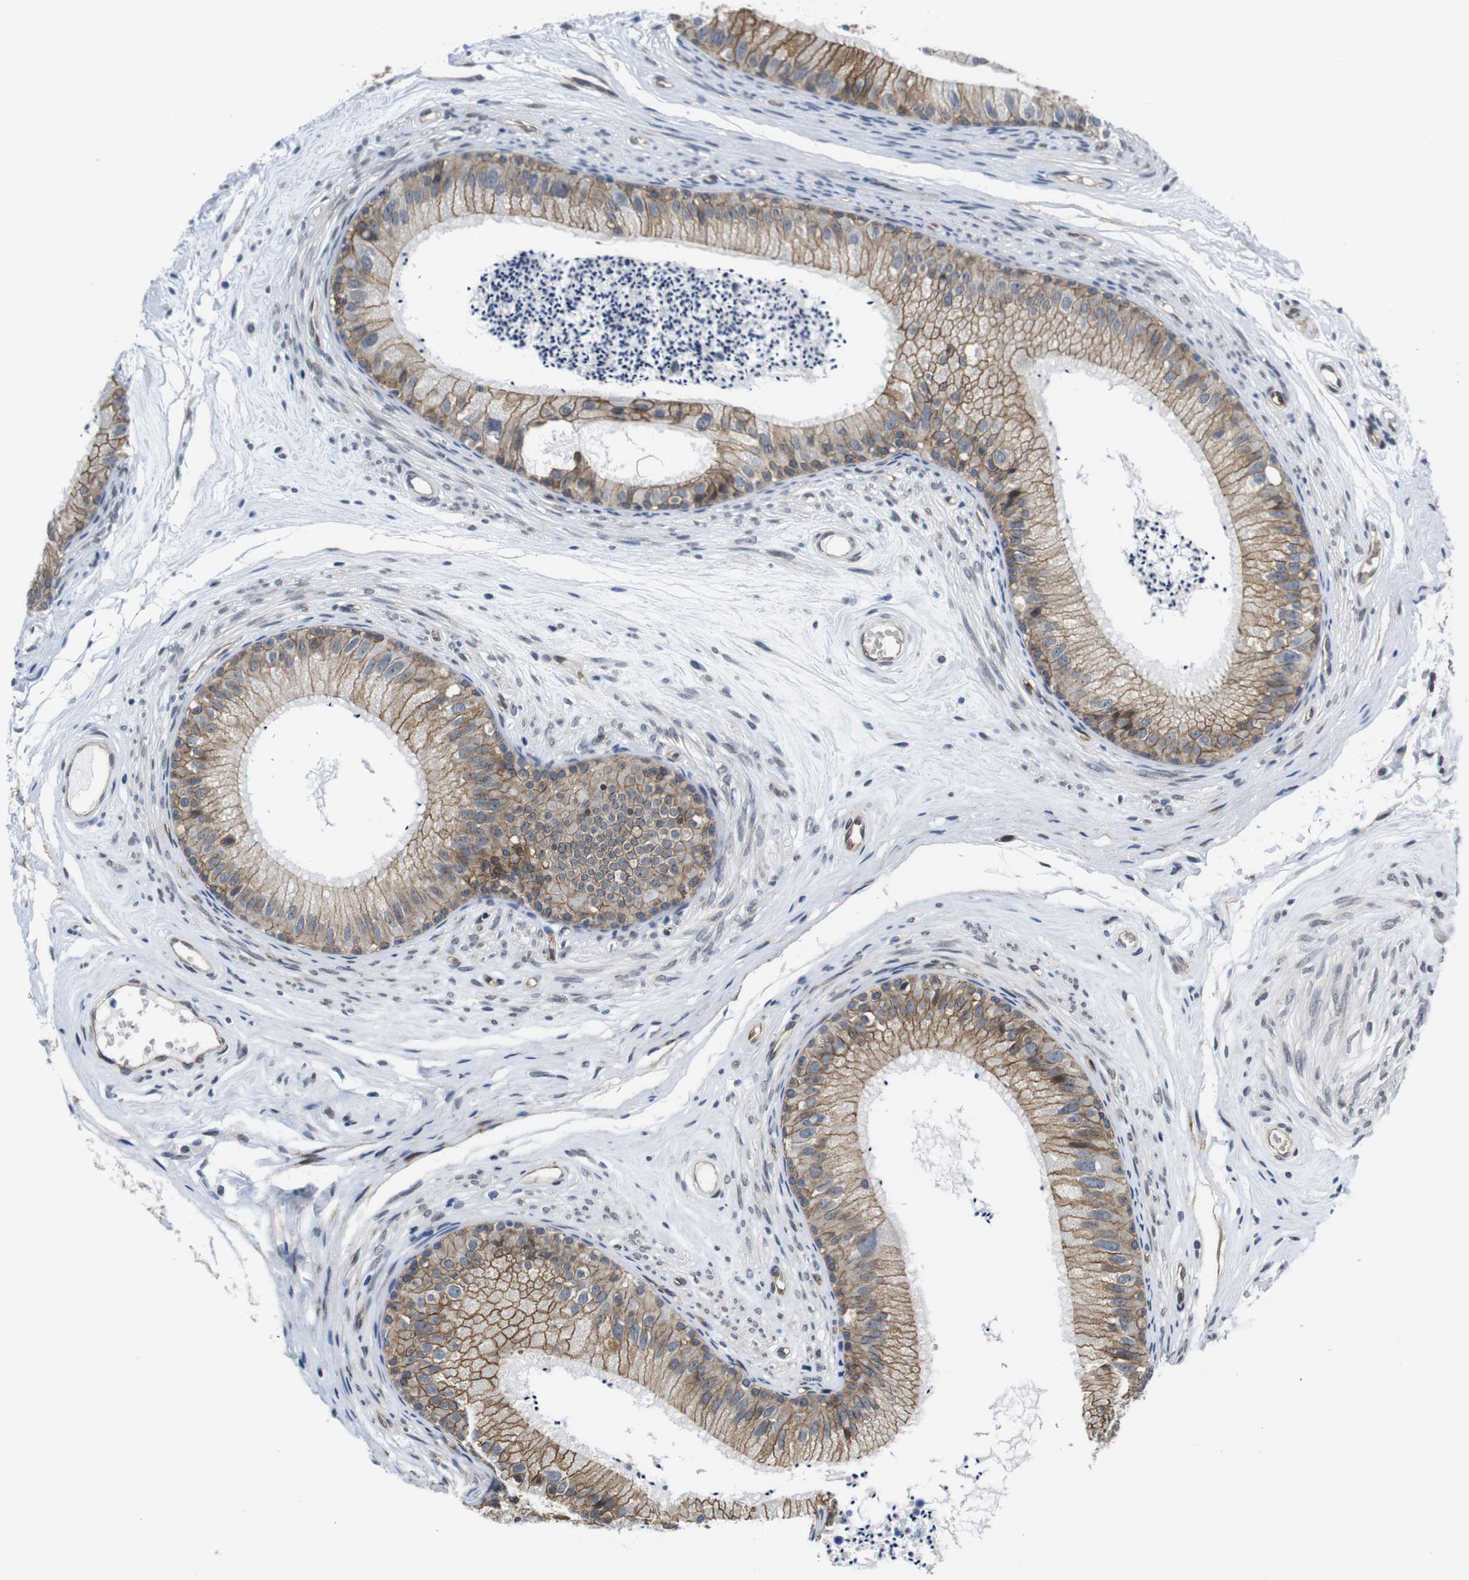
{"staining": {"intensity": "moderate", "quantity": ">75%", "location": "cytoplasmic/membranous"}, "tissue": "epididymis", "cell_type": "Glandular cells", "image_type": "normal", "snomed": [{"axis": "morphology", "description": "Normal tissue, NOS"}, {"axis": "topography", "description": "Epididymis"}], "caption": "A histopathology image showing moderate cytoplasmic/membranous expression in about >75% of glandular cells in normal epididymis, as visualized by brown immunohistochemical staining.", "gene": "SOCS3", "patient": {"sex": "male", "age": 56}}